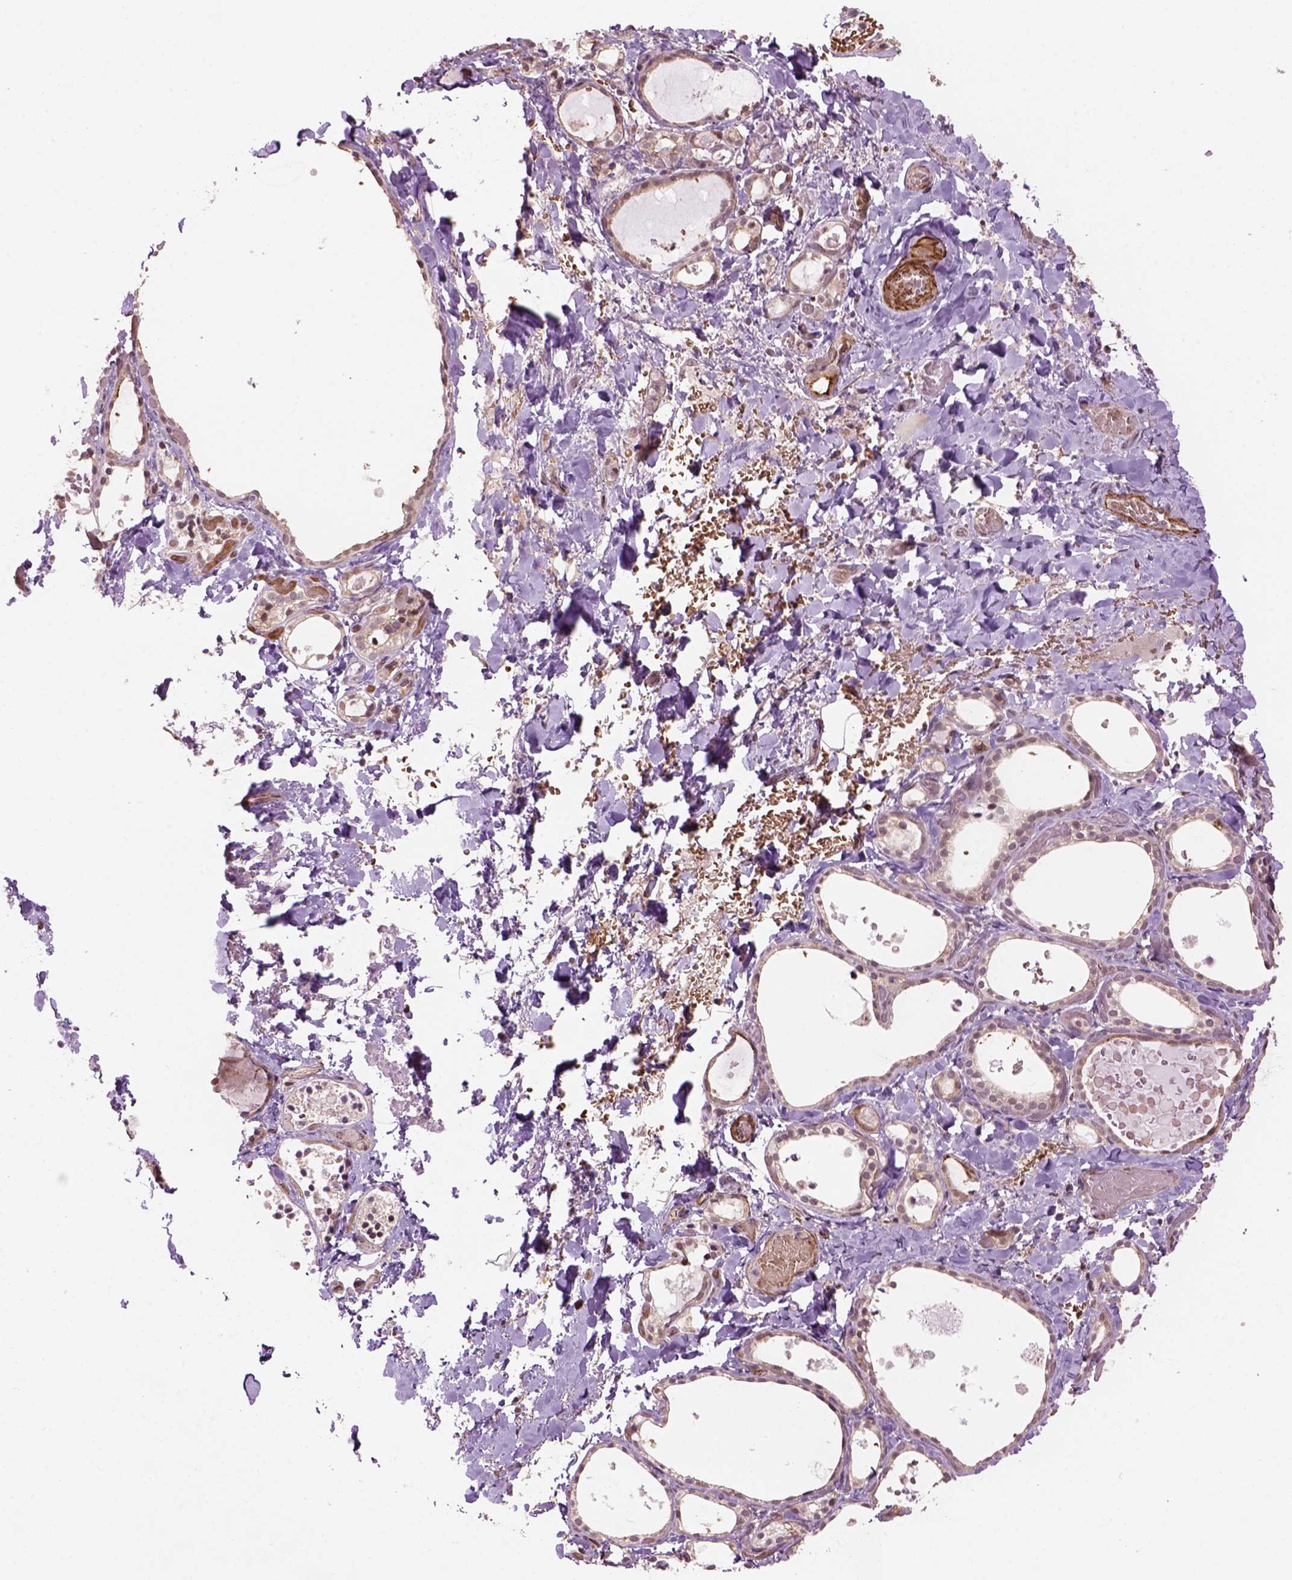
{"staining": {"intensity": "moderate", "quantity": "<25%", "location": "cytoplasmic/membranous,nuclear"}, "tissue": "thyroid gland", "cell_type": "Glandular cells", "image_type": "normal", "snomed": [{"axis": "morphology", "description": "Normal tissue, NOS"}, {"axis": "topography", "description": "Thyroid gland"}], "caption": "Immunohistochemistry (DAB (3,3'-diaminobenzidine)) staining of benign human thyroid gland shows moderate cytoplasmic/membranous,nuclear protein positivity in about <25% of glandular cells. (Brightfield microscopy of DAB IHC at high magnification).", "gene": "PSMD11", "patient": {"sex": "female", "age": 56}}